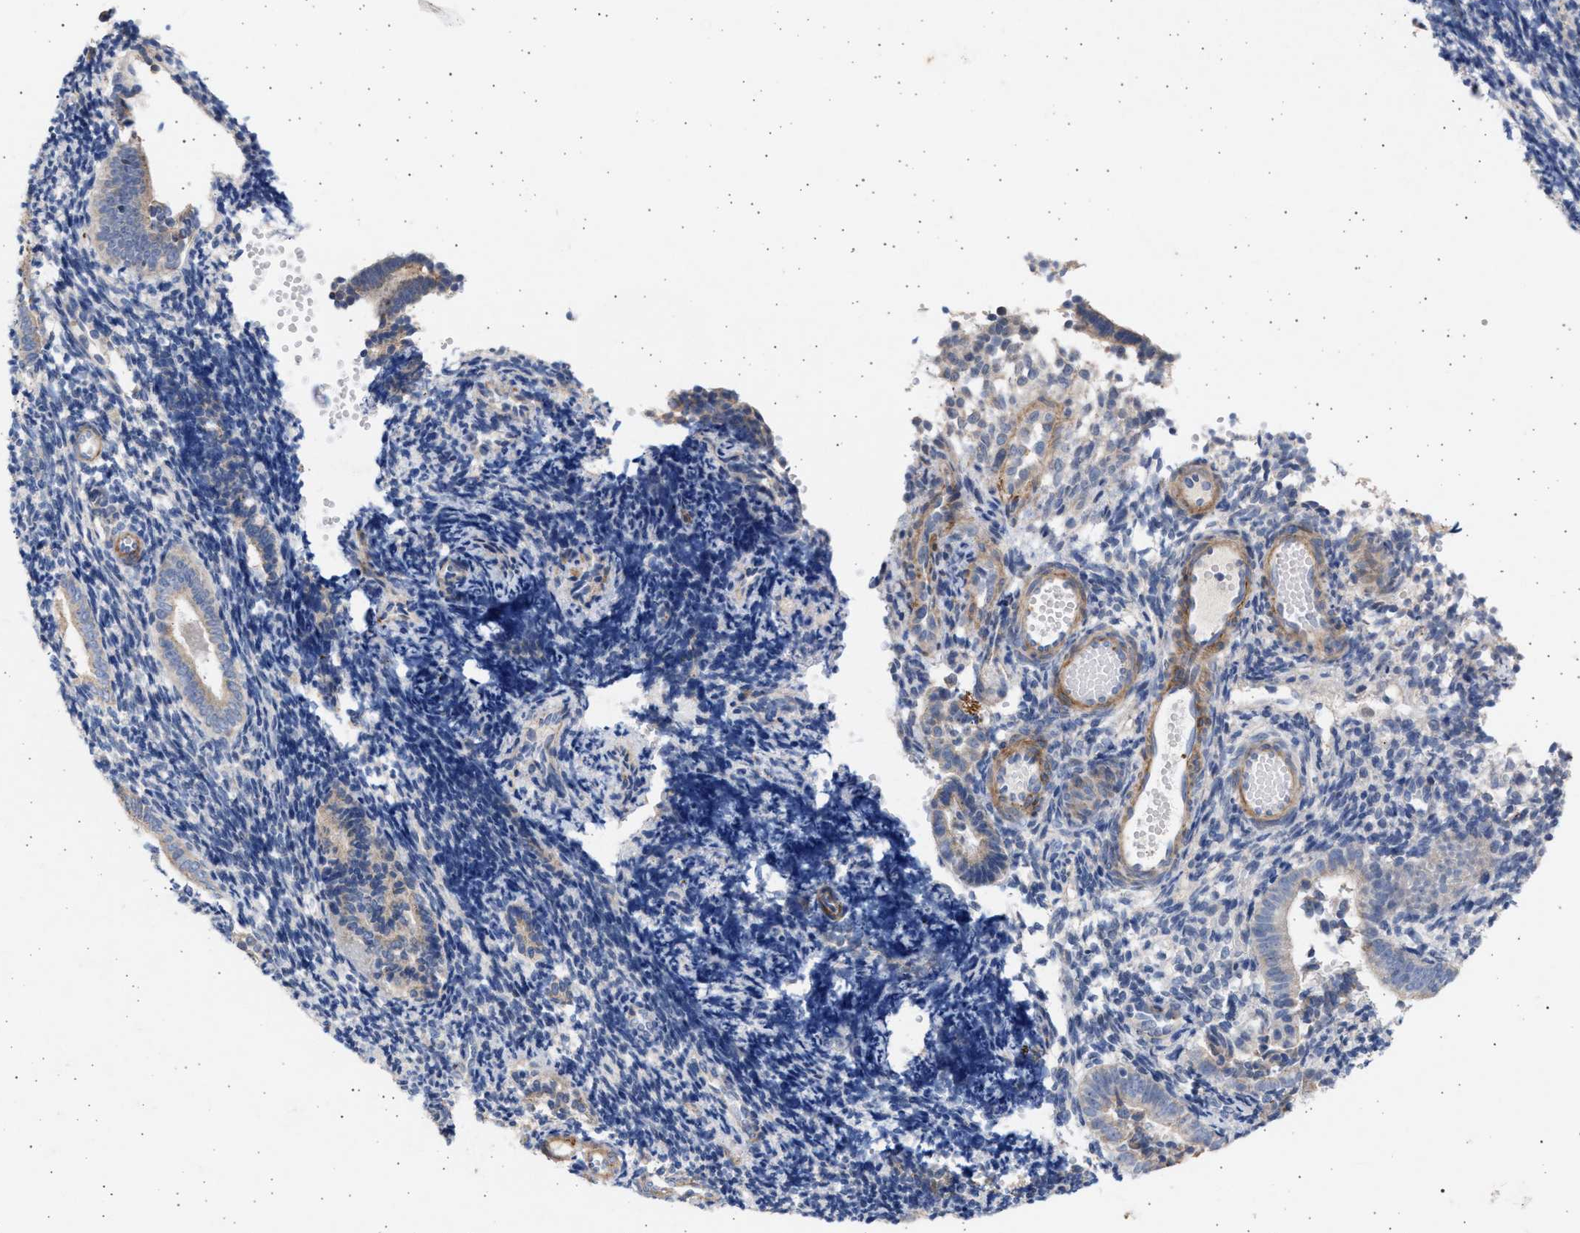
{"staining": {"intensity": "negative", "quantity": "none", "location": "none"}, "tissue": "endometrium", "cell_type": "Cells in endometrial stroma", "image_type": "normal", "snomed": [{"axis": "morphology", "description": "Normal tissue, NOS"}, {"axis": "topography", "description": "Uterus"}, {"axis": "topography", "description": "Endometrium"}], "caption": "Immunohistochemical staining of unremarkable endometrium demonstrates no significant expression in cells in endometrial stroma.", "gene": "NBR1", "patient": {"sex": "female", "age": 33}}